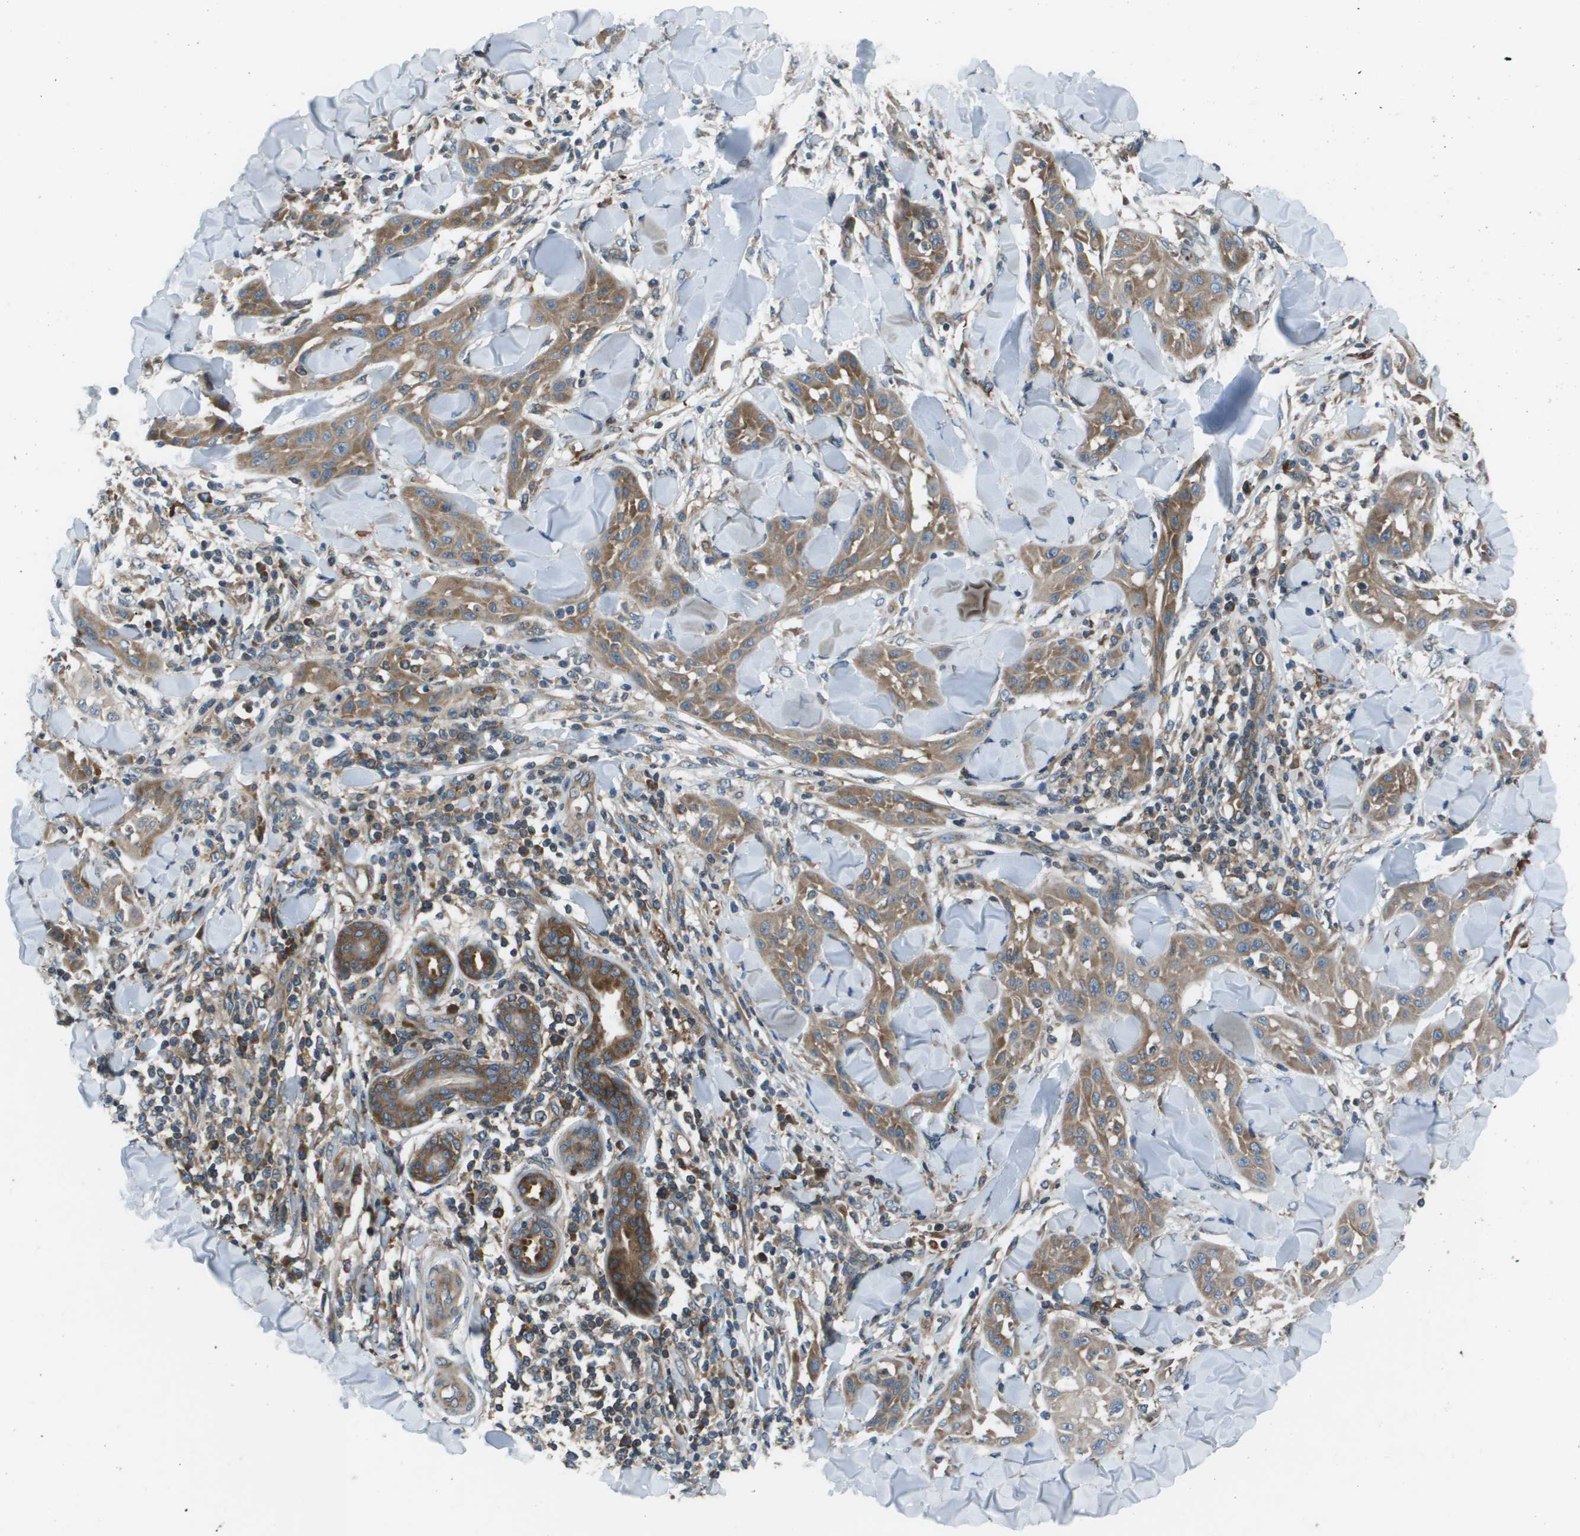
{"staining": {"intensity": "moderate", "quantity": ">75%", "location": "cytoplasmic/membranous"}, "tissue": "skin cancer", "cell_type": "Tumor cells", "image_type": "cancer", "snomed": [{"axis": "morphology", "description": "Squamous cell carcinoma, NOS"}, {"axis": "topography", "description": "Skin"}], "caption": "High-power microscopy captured an IHC photomicrograph of skin cancer, revealing moderate cytoplasmic/membranous expression in approximately >75% of tumor cells.", "gene": "EIF3B", "patient": {"sex": "male", "age": 24}}